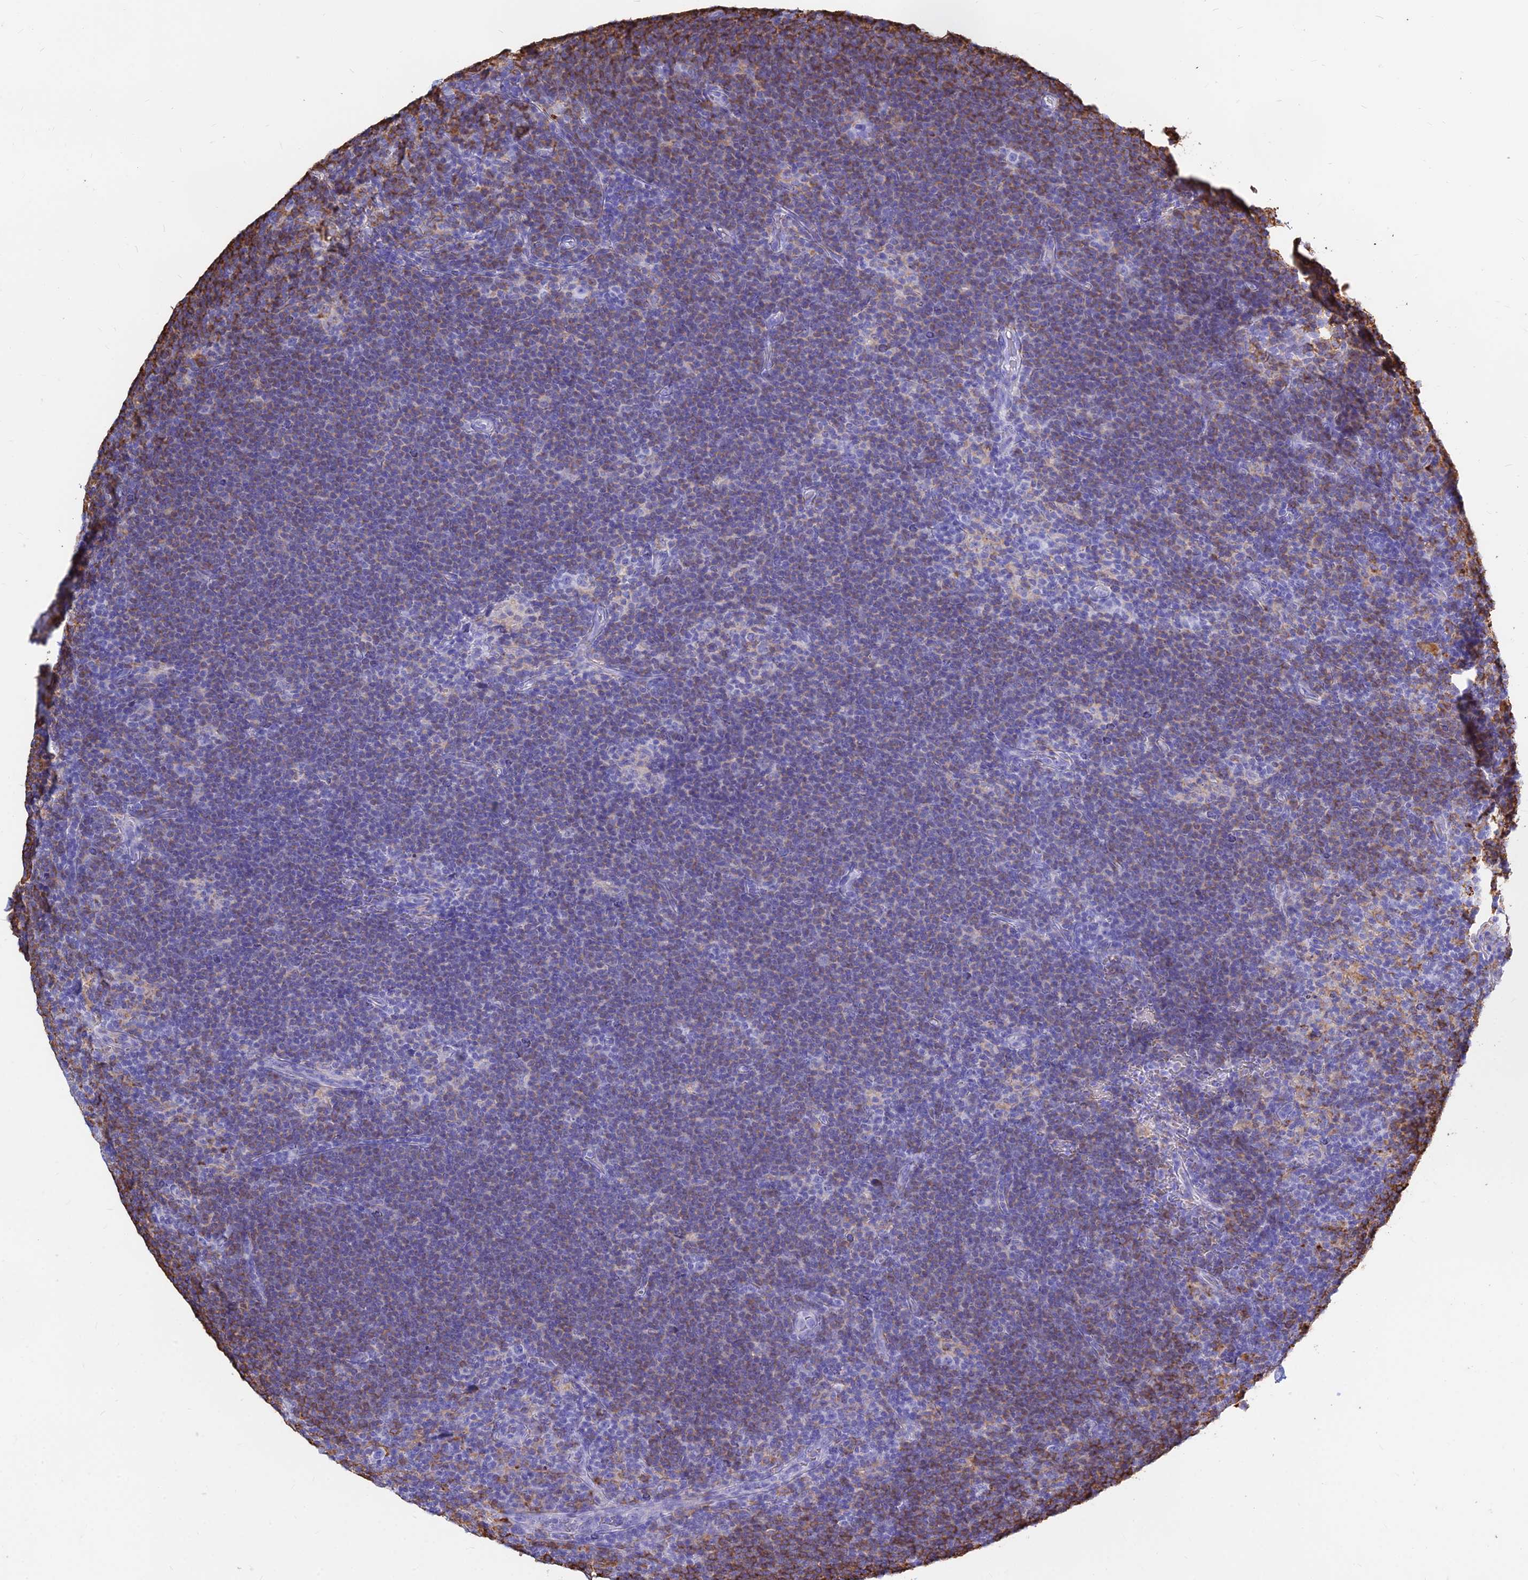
{"staining": {"intensity": "negative", "quantity": "none", "location": "none"}, "tissue": "lymphoma", "cell_type": "Tumor cells", "image_type": "cancer", "snomed": [{"axis": "morphology", "description": "Hodgkin's disease, NOS"}, {"axis": "topography", "description": "Lymph node"}], "caption": "The micrograph reveals no staining of tumor cells in lymphoma.", "gene": "HLA-DRB1", "patient": {"sex": "female", "age": 57}}